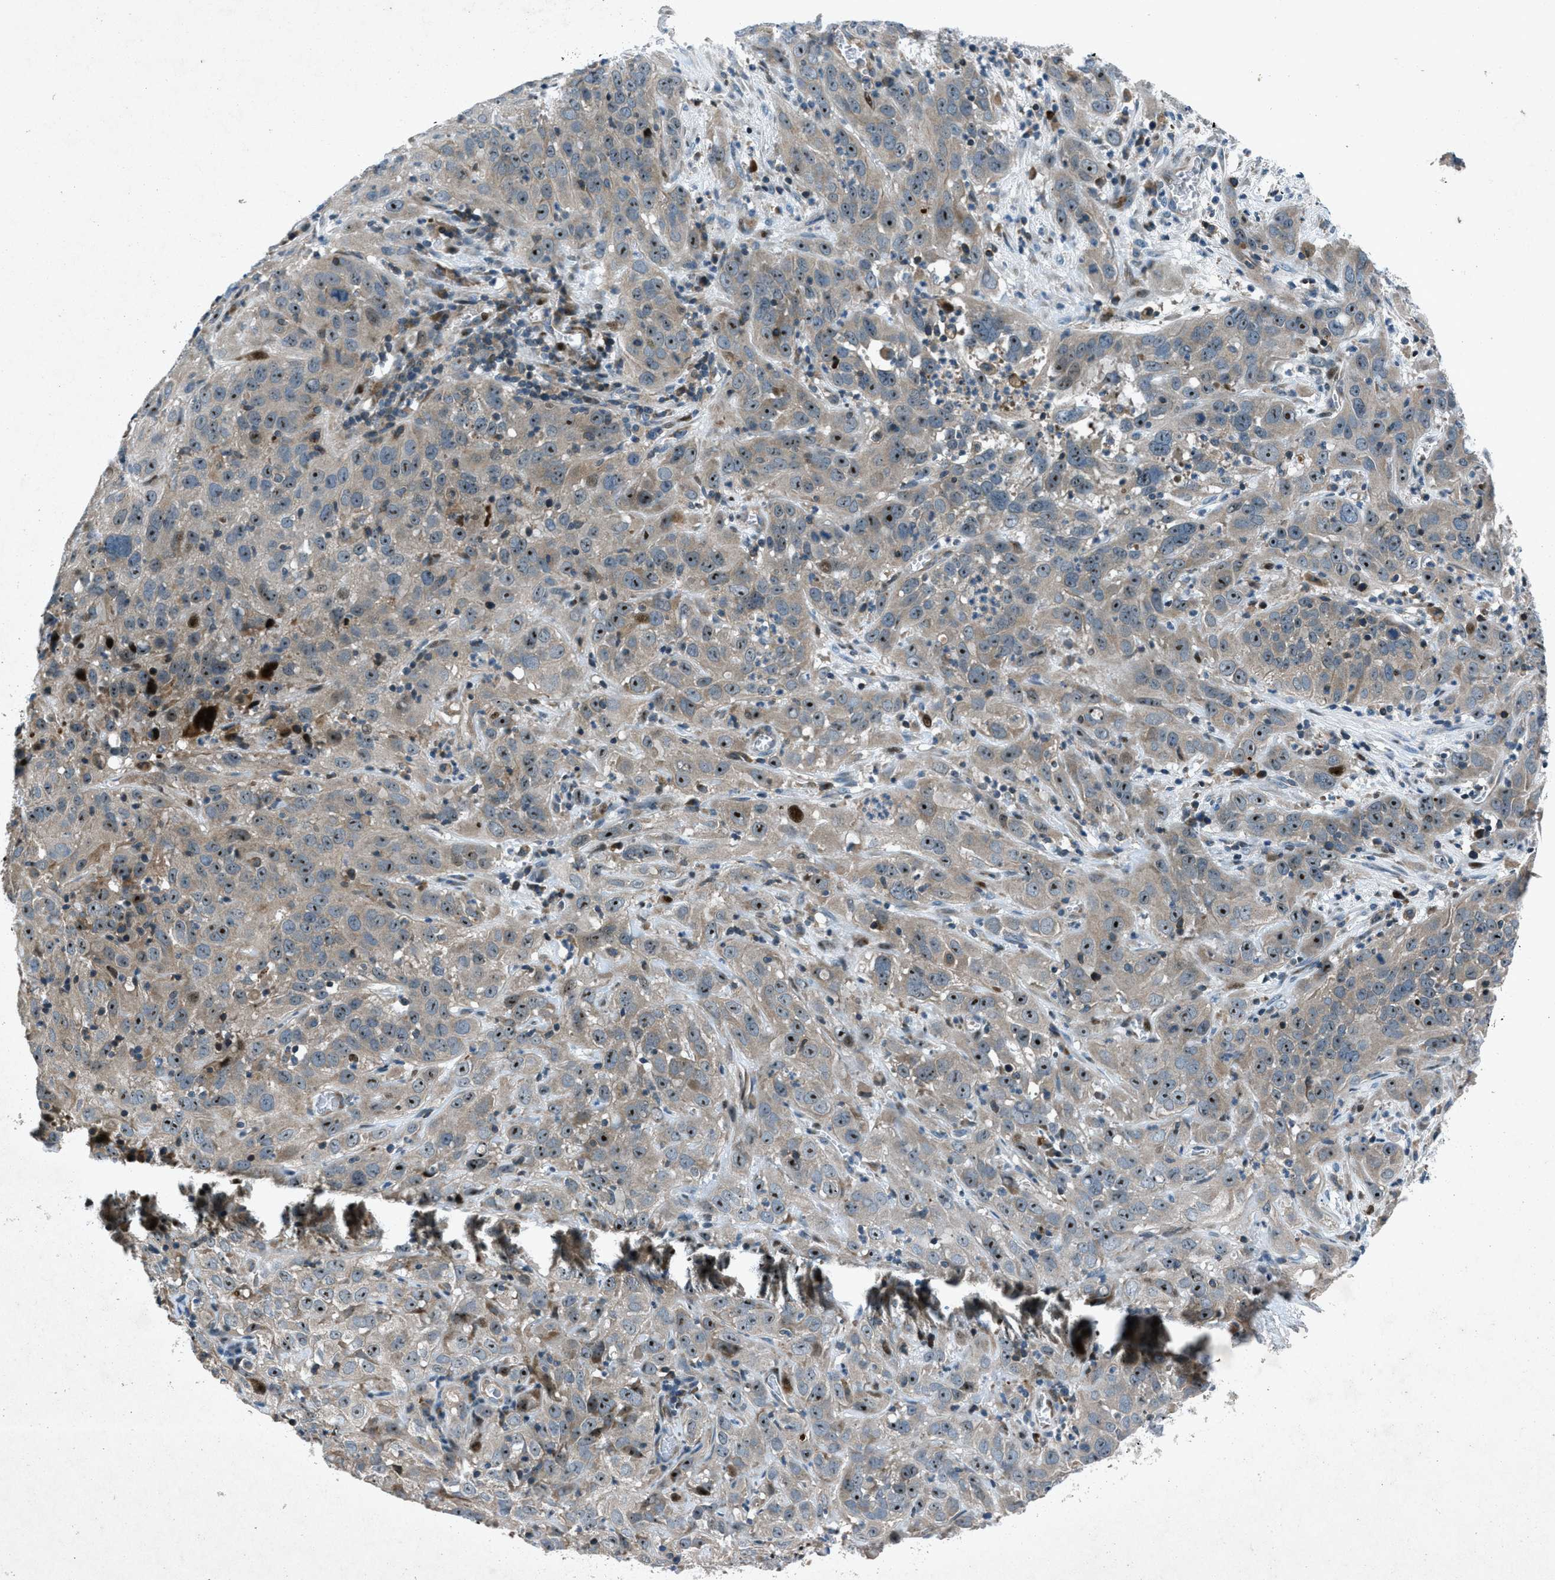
{"staining": {"intensity": "moderate", "quantity": ">75%", "location": "nuclear"}, "tissue": "cervical cancer", "cell_type": "Tumor cells", "image_type": "cancer", "snomed": [{"axis": "morphology", "description": "Squamous cell carcinoma, NOS"}, {"axis": "topography", "description": "Cervix"}], "caption": "DAB (3,3'-diaminobenzidine) immunohistochemical staining of cervical cancer reveals moderate nuclear protein expression in approximately >75% of tumor cells.", "gene": "CLEC2D", "patient": {"sex": "female", "age": 32}}